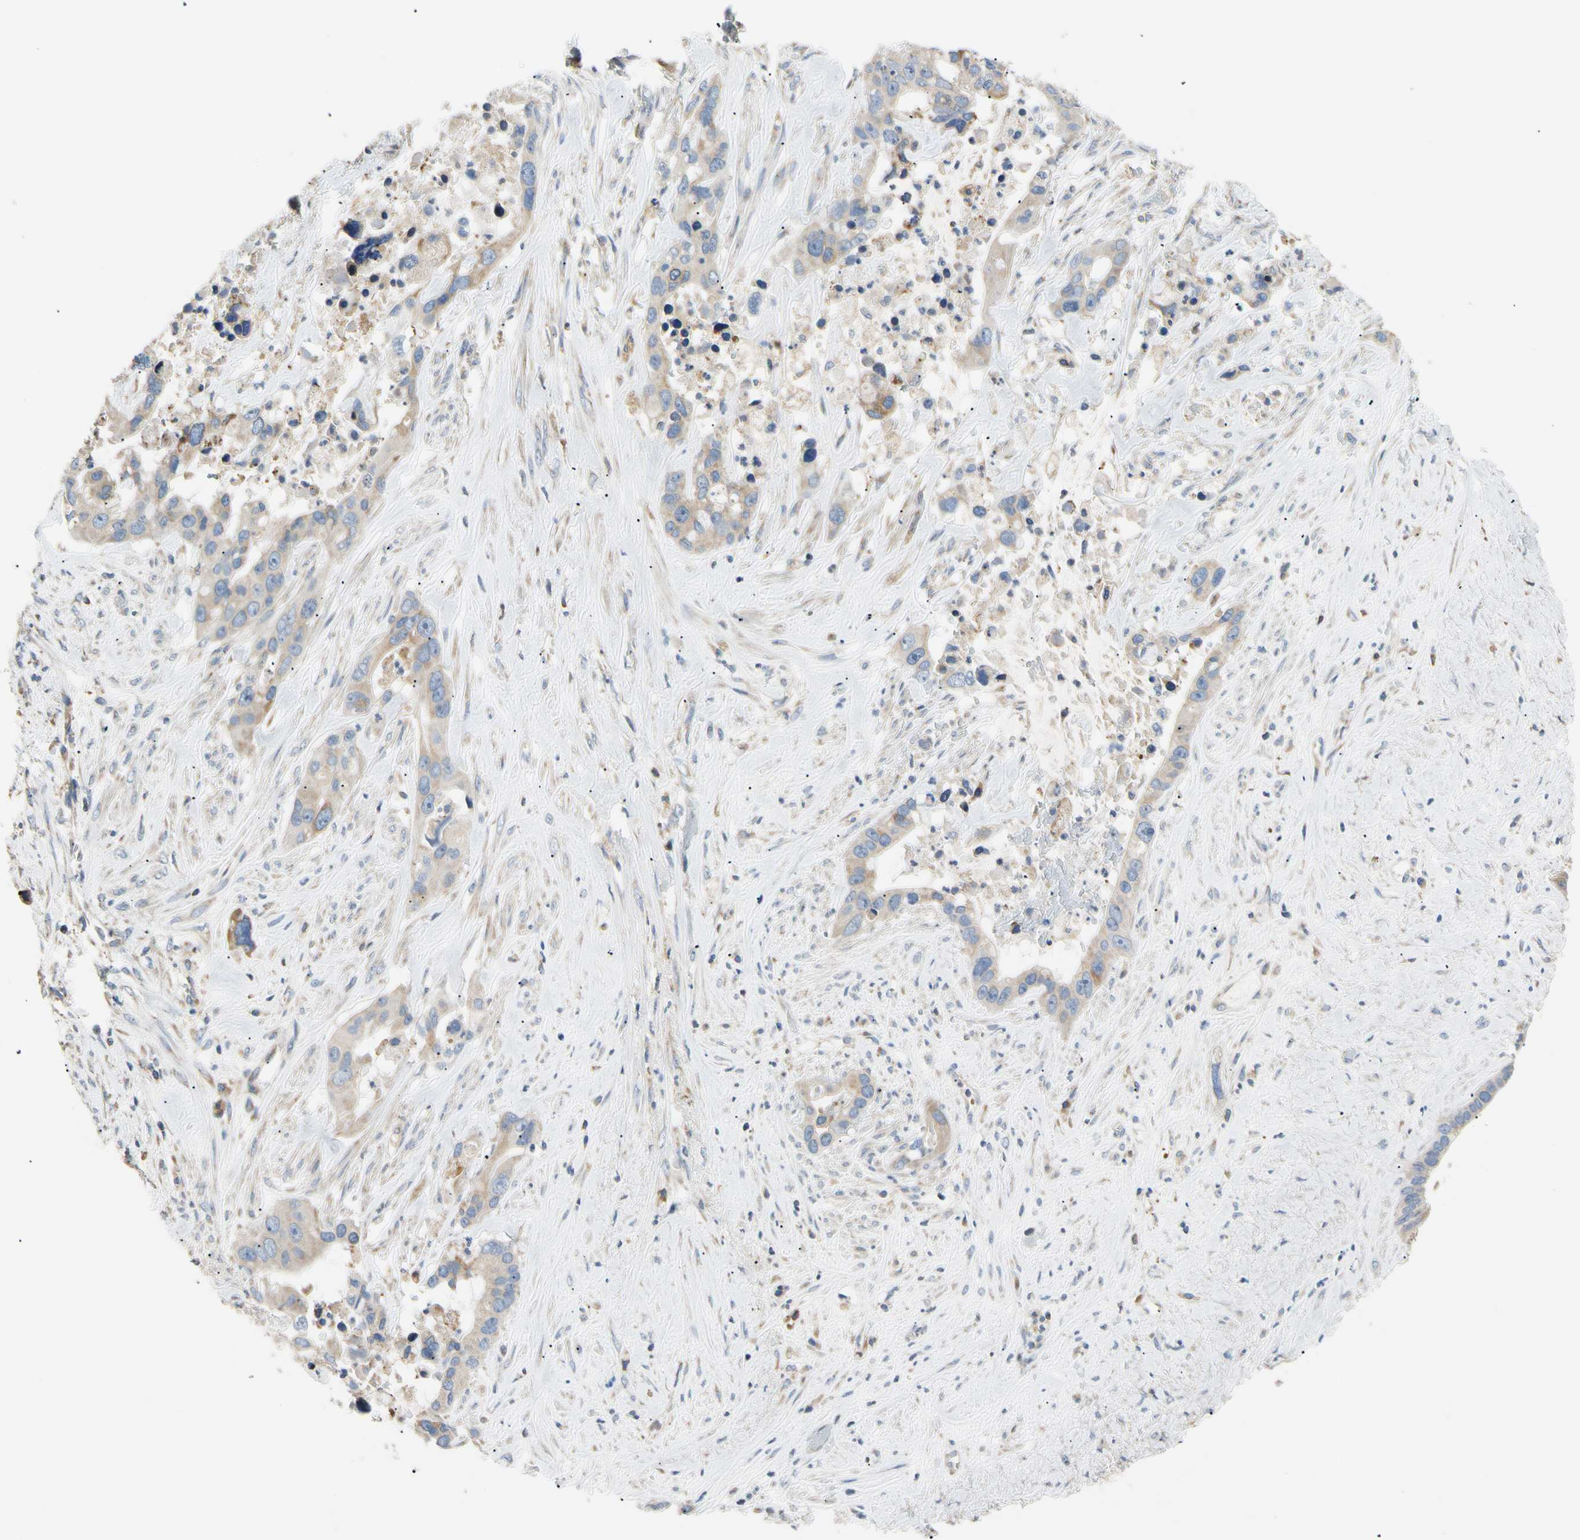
{"staining": {"intensity": "weak", "quantity": ">75%", "location": "cytoplasmic/membranous"}, "tissue": "liver cancer", "cell_type": "Tumor cells", "image_type": "cancer", "snomed": [{"axis": "morphology", "description": "Cholangiocarcinoma"}, {"axis": "topography", "description": "Liver"}], "caption": "This image demonstrates immunohistochemistry staining of liver cholangiocarcinoma, with low weak cytoplasmic/membranous positivity in approximately >75% of tumor cells.", "gene": "PLGRKT", "patient": {"sex": "female", "age": 65}}